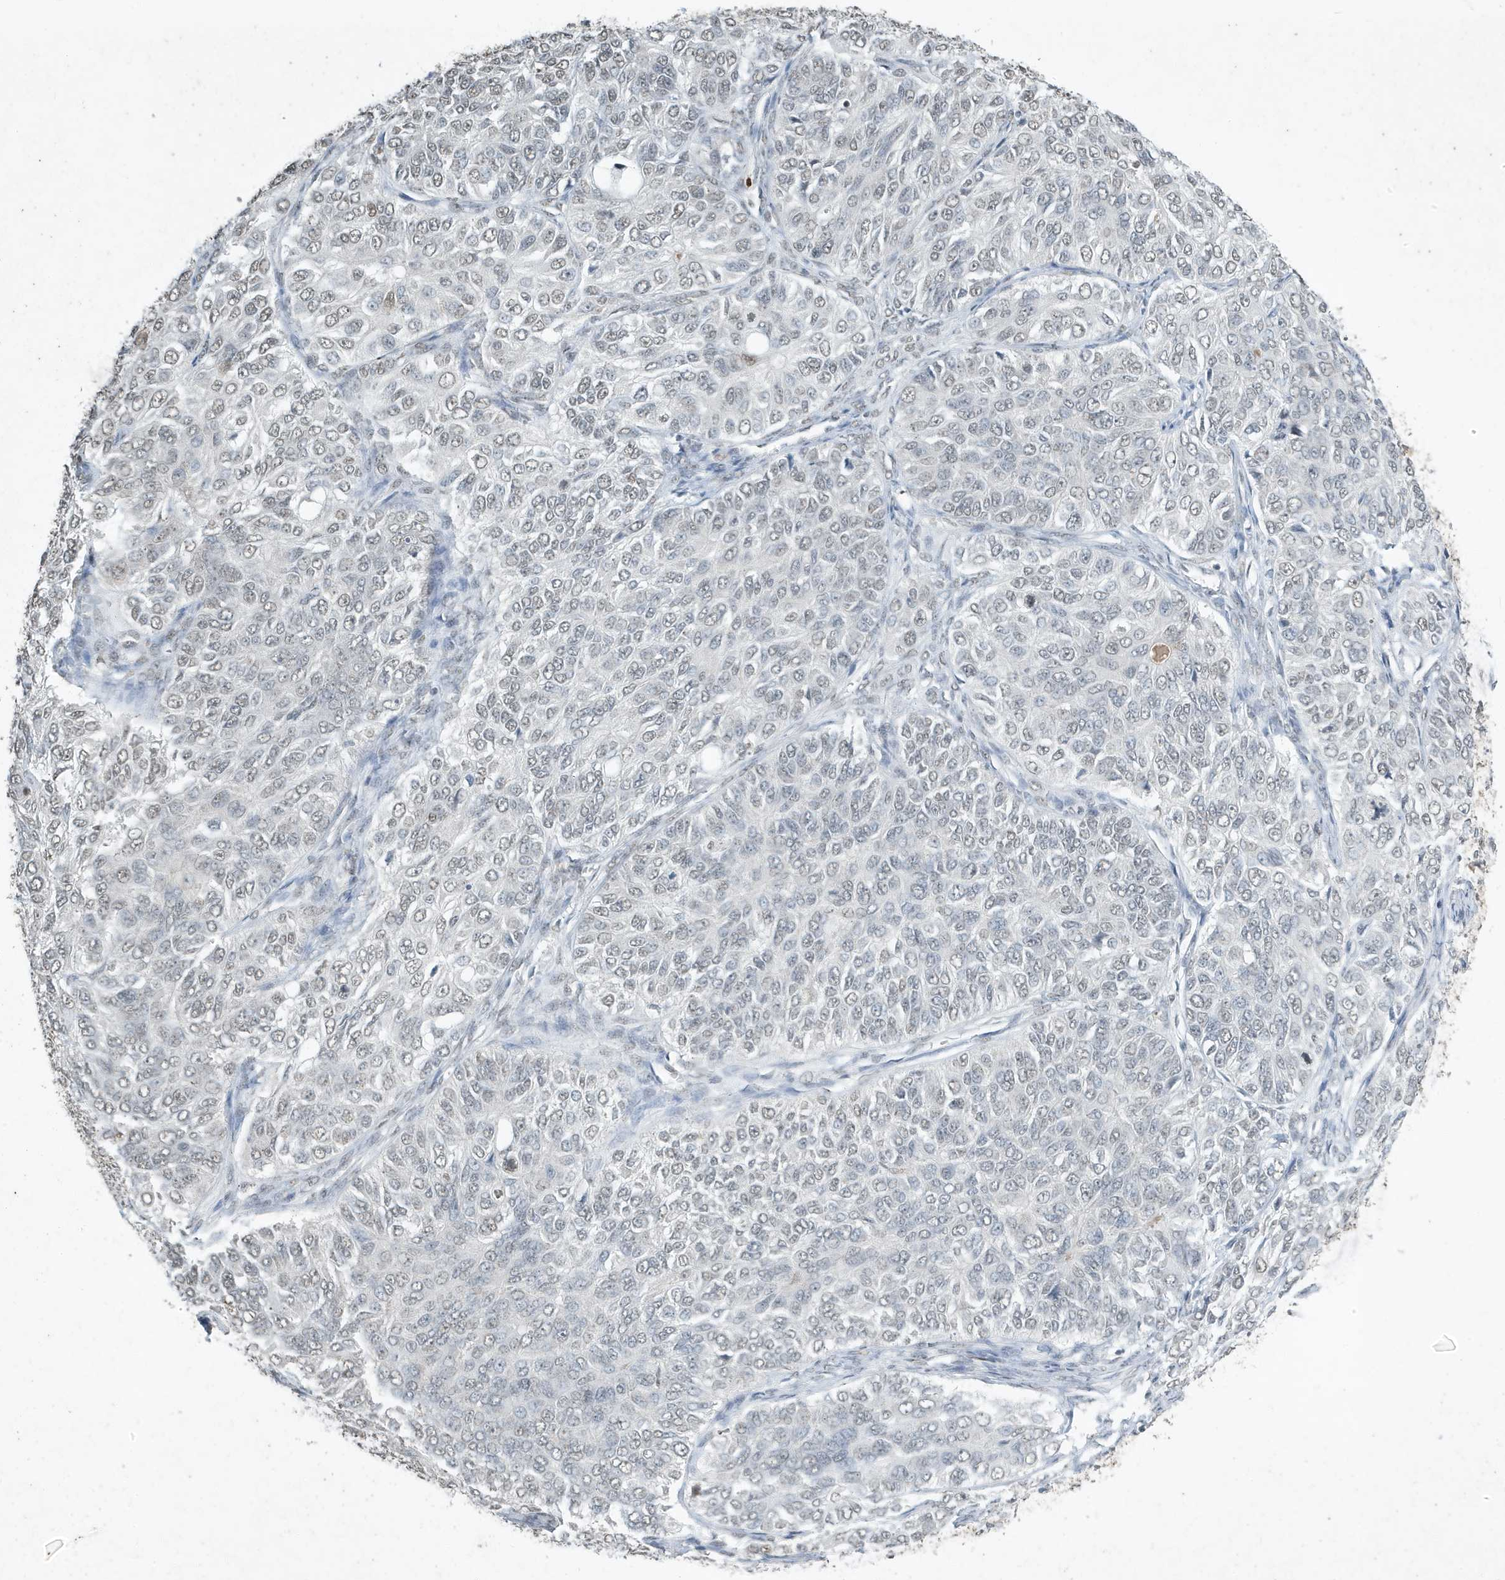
{"staining": {"intensity": "negative", "quantity": "none", "location": "none"}, "tissue": "ovarian cancer", "cell_type": "Tumor cells", "image_type": "cancer", "snomed": [{"axis": "morphology", "description": "Carcinoma, endometroid"}, {"axis": "topography", "description": "Ovary"}], "caption": "IHC of human ovarian cancer exhibits no expression in tumor cells.", "gene": "DEFA1", "patient": {"sex": "female", "age": 51}}